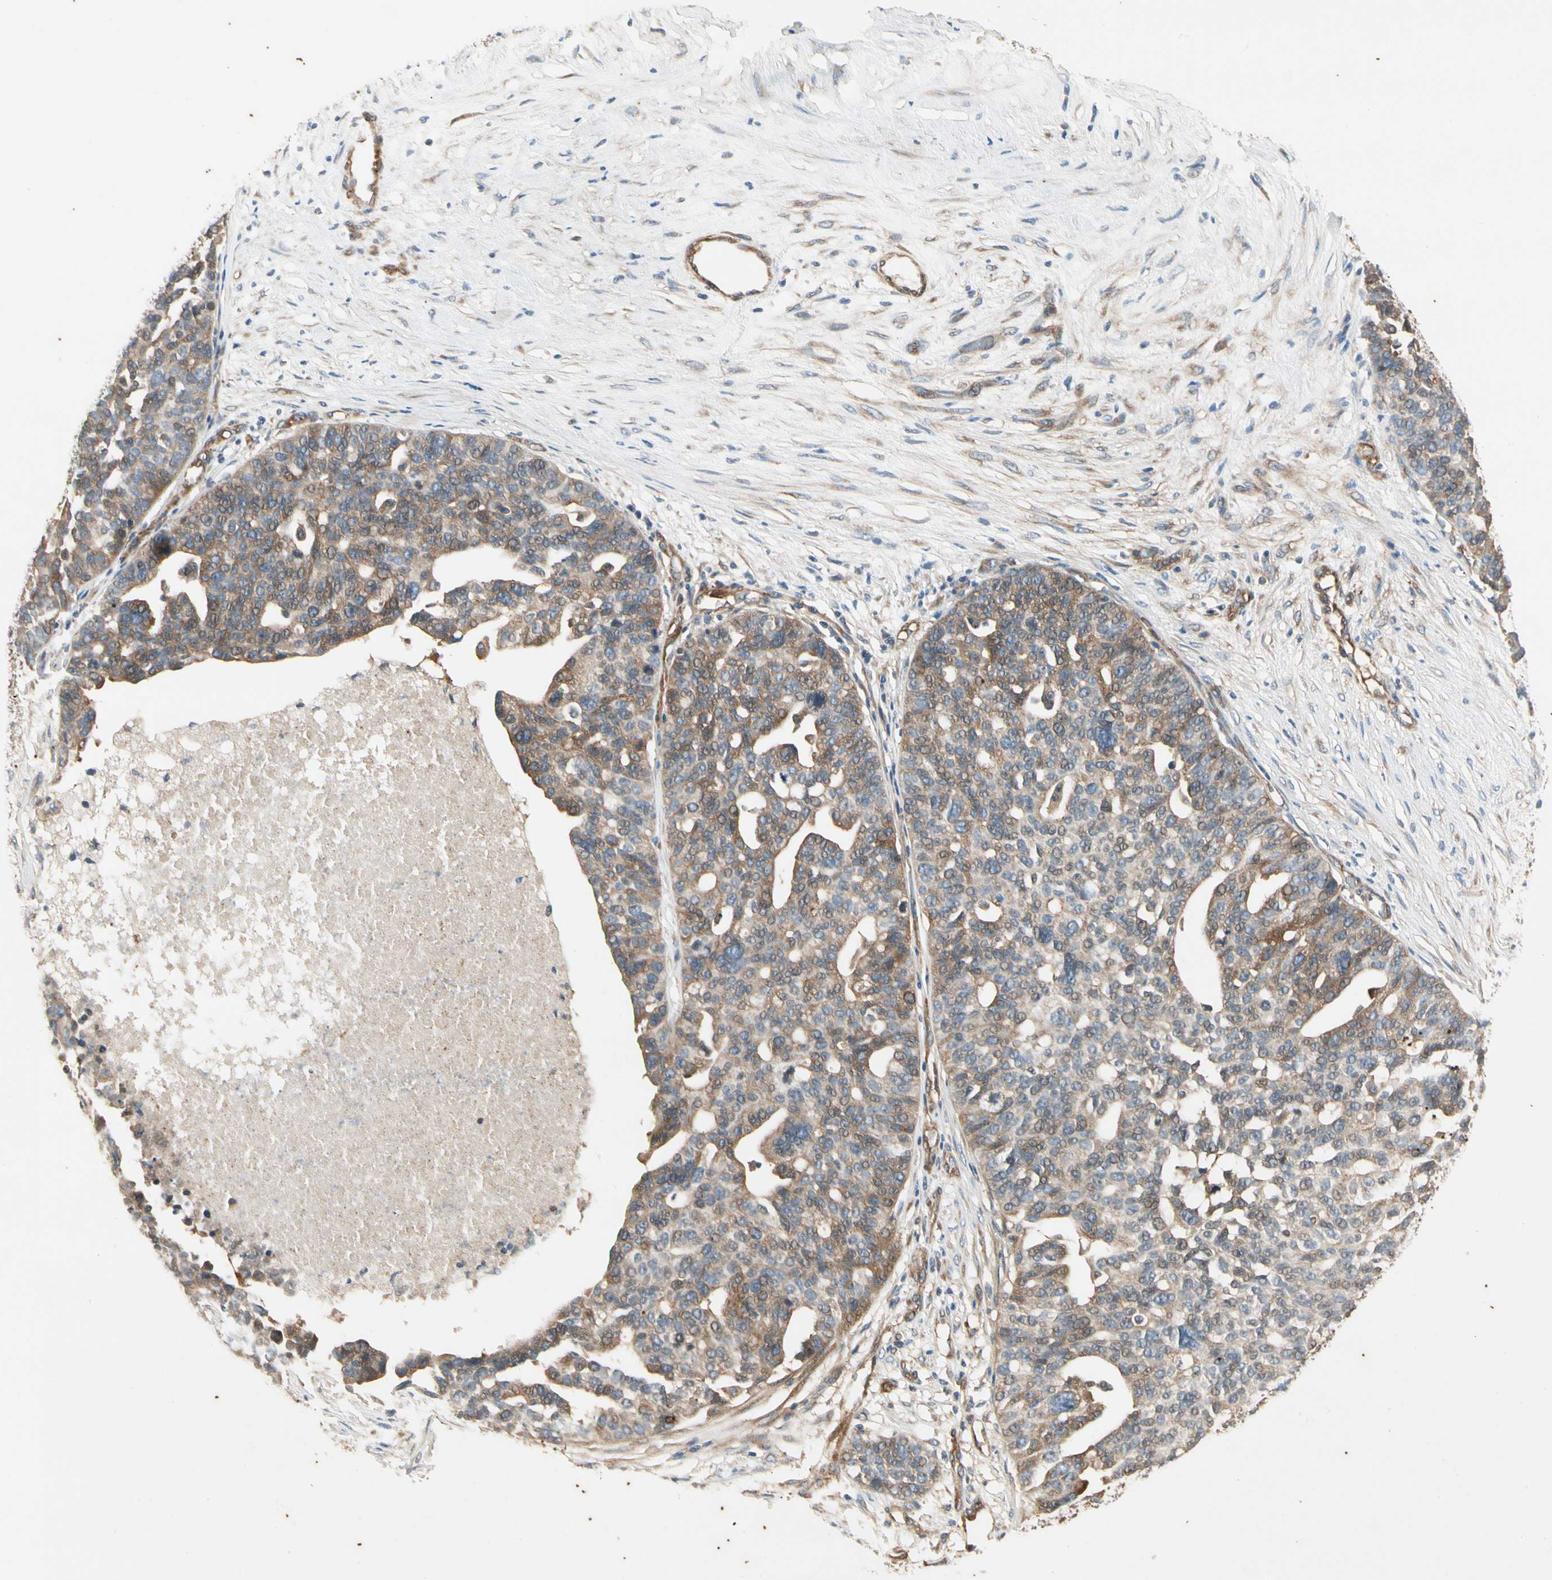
{"staining": {"intensity": "moderate", "quantity": "25%-75%", "location": "cytoplasmic/membranous"}, "tissue": "ovarian cancer", "cell_type": "Tumor cells", "image_type": "cancer", "snomed": [{"axis": "morphology", "description": "Cystadenocarcinoma, serous, NOS"}, {"axis": "topography", "description": "Ovary"}], "caption": "Protein expression analysis of human ovarian serous cystadenocarcinoma reveals moderate cytoplasmic/membranous expression in approximately 25%-75% of tumor cells.", "gene": "ROCK2", "patient": {"sex": "female", "age": 59}}